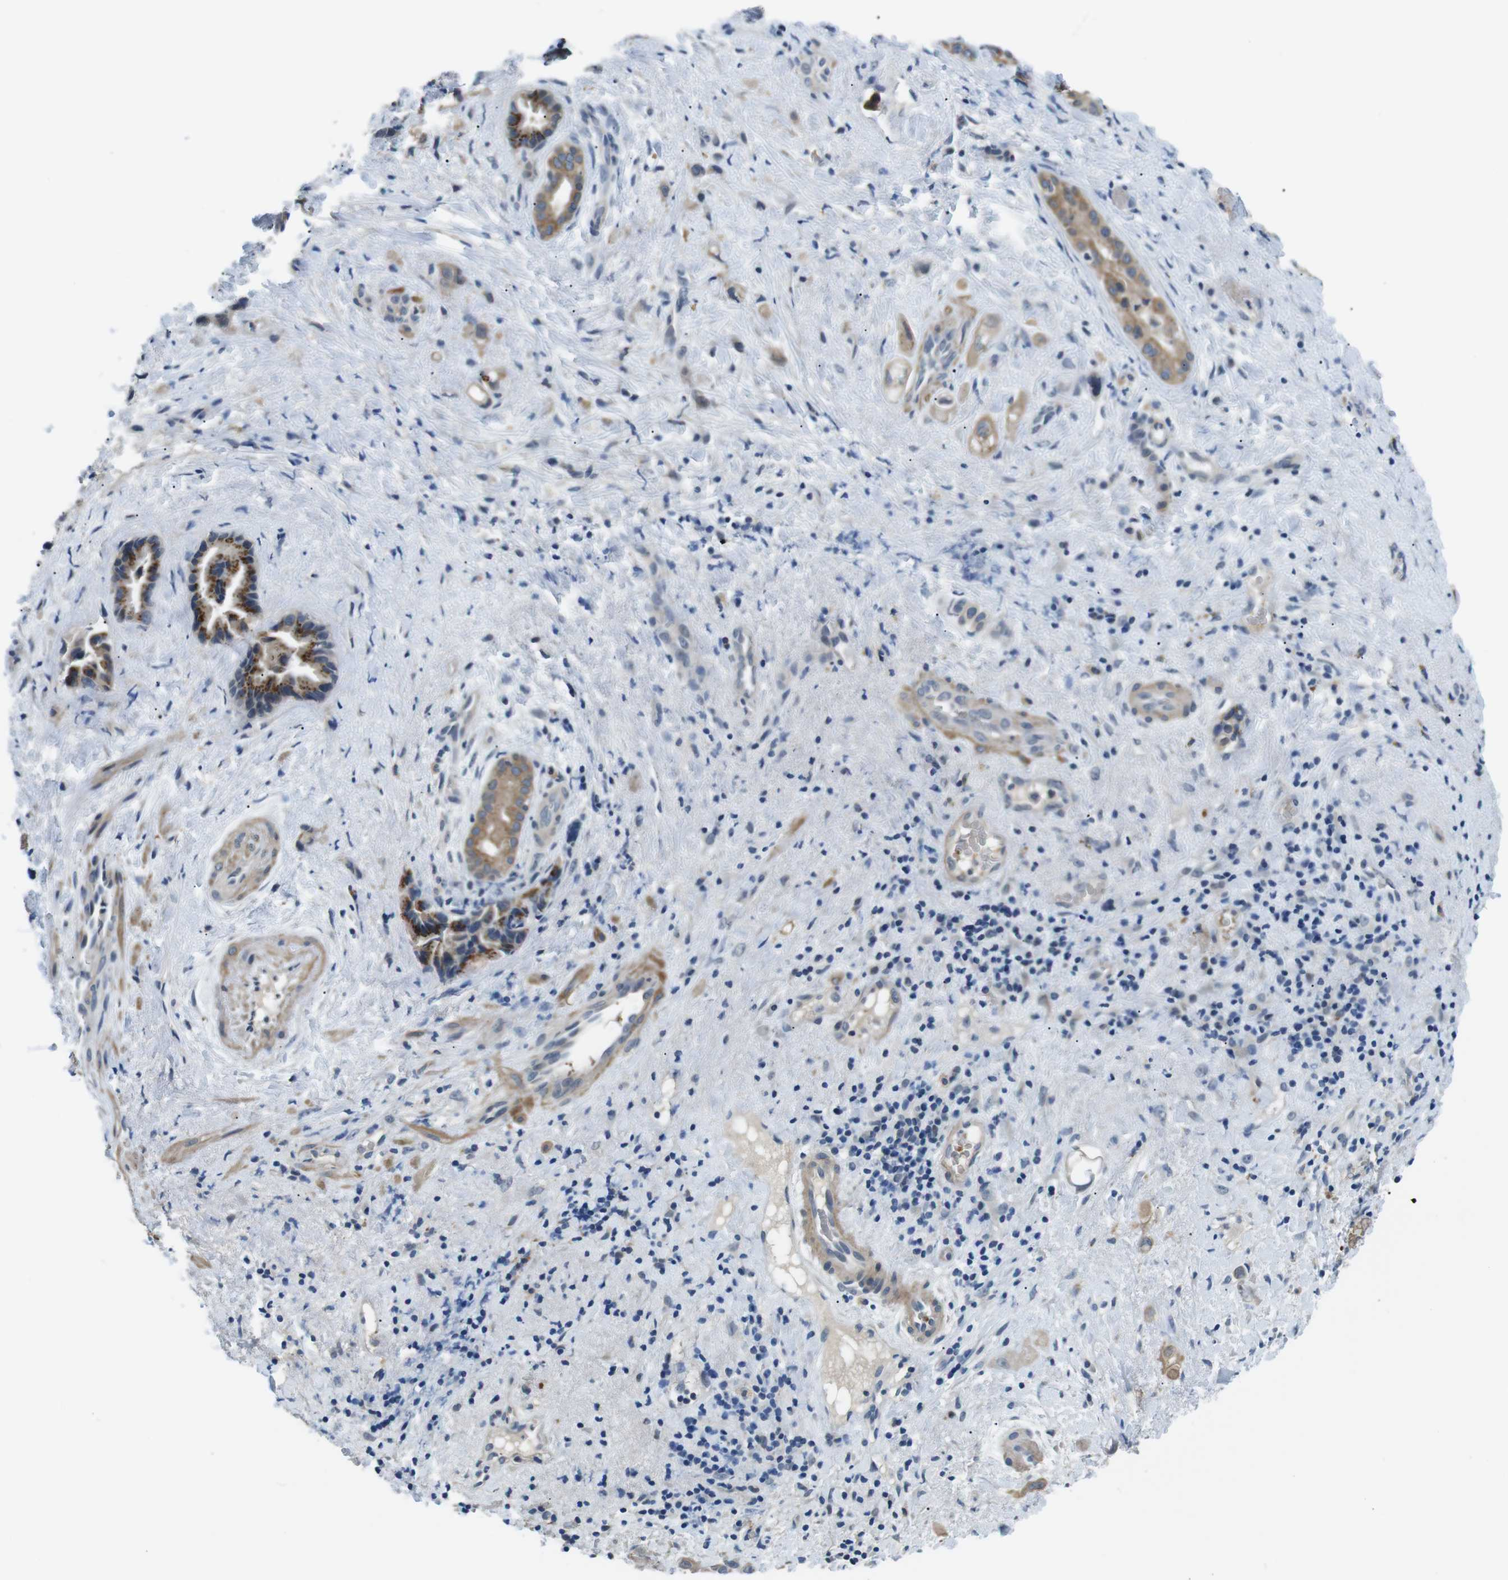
{"staining": {"intensity": "moderate", "quantity": ">75%", "location": "cytoplasmic/membranous"}, "tissue": "liver cancer", "cell_type": "Tumor cells", "image_type": "cancer", "snomed": [{"axis": "morphology", "description": "Cholangiocarcinoma"}, {"axis": "topography", "description": "Liver"}], "caption": "This is a photomicrograph of IHC staining of cholangiocarcinoma (liver), which shows moderate positivity in the cytoplasmic/membranous of tumor cells.", "gene": "WSCD1", "patient": {"sex": "female", "age": 65}}